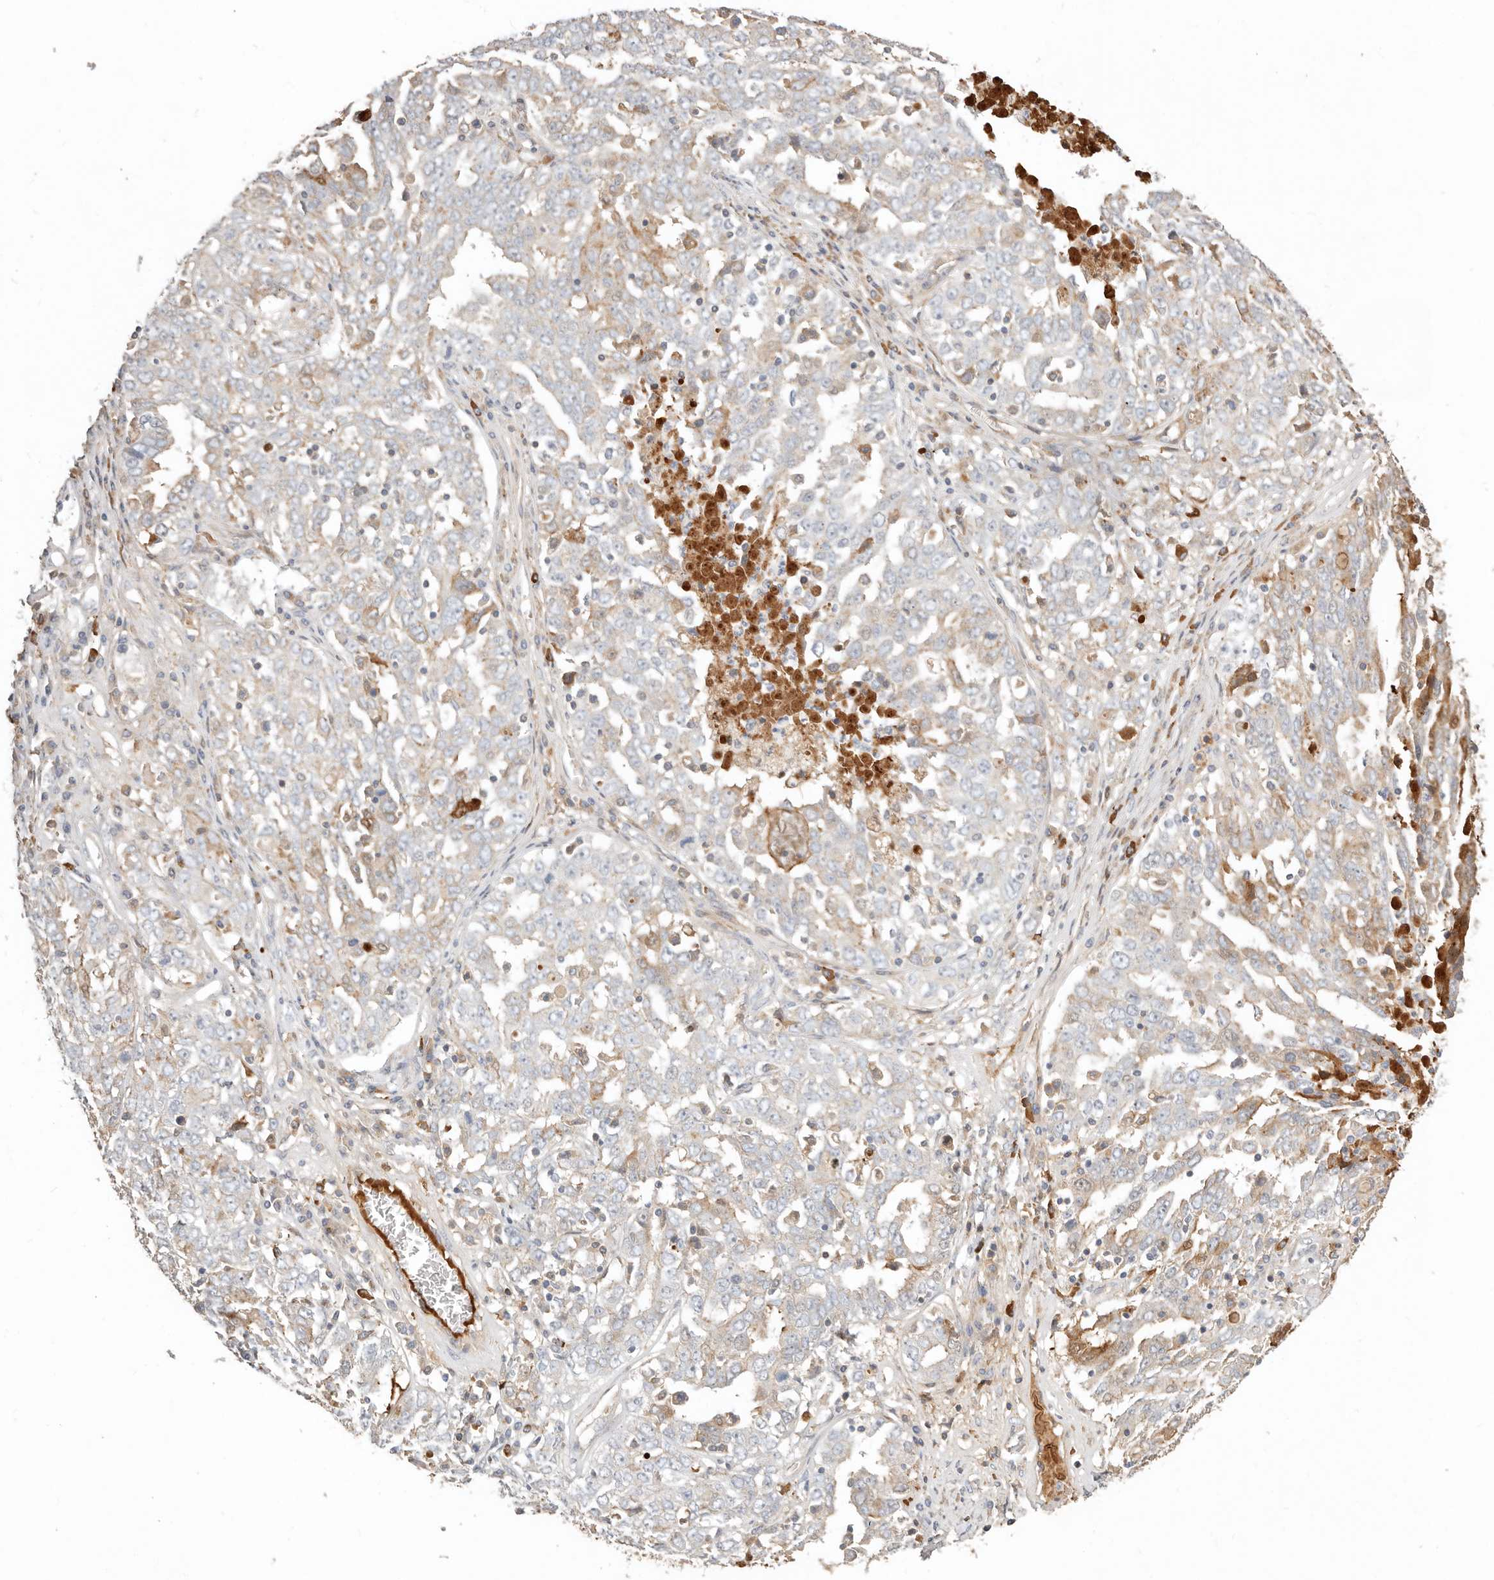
{"staining": {"intensity": "weak", "quantity": "<25%", "location": "cytoplasmic/membranous"}, "tissue": "ovarian cancer", "cell_type": "Tumor cells", "image_type": "cancer", "snomed": [{"axis": "morphology", "description": "Carcinoma, endometroid"}, {"axis": "topography", "description": "Ovary"}], "caption": "There is no significant expression in tumor cells of ovarian cancer.", "gene": "MTFR2", "patient": {"sex": "female", "age": 62}}